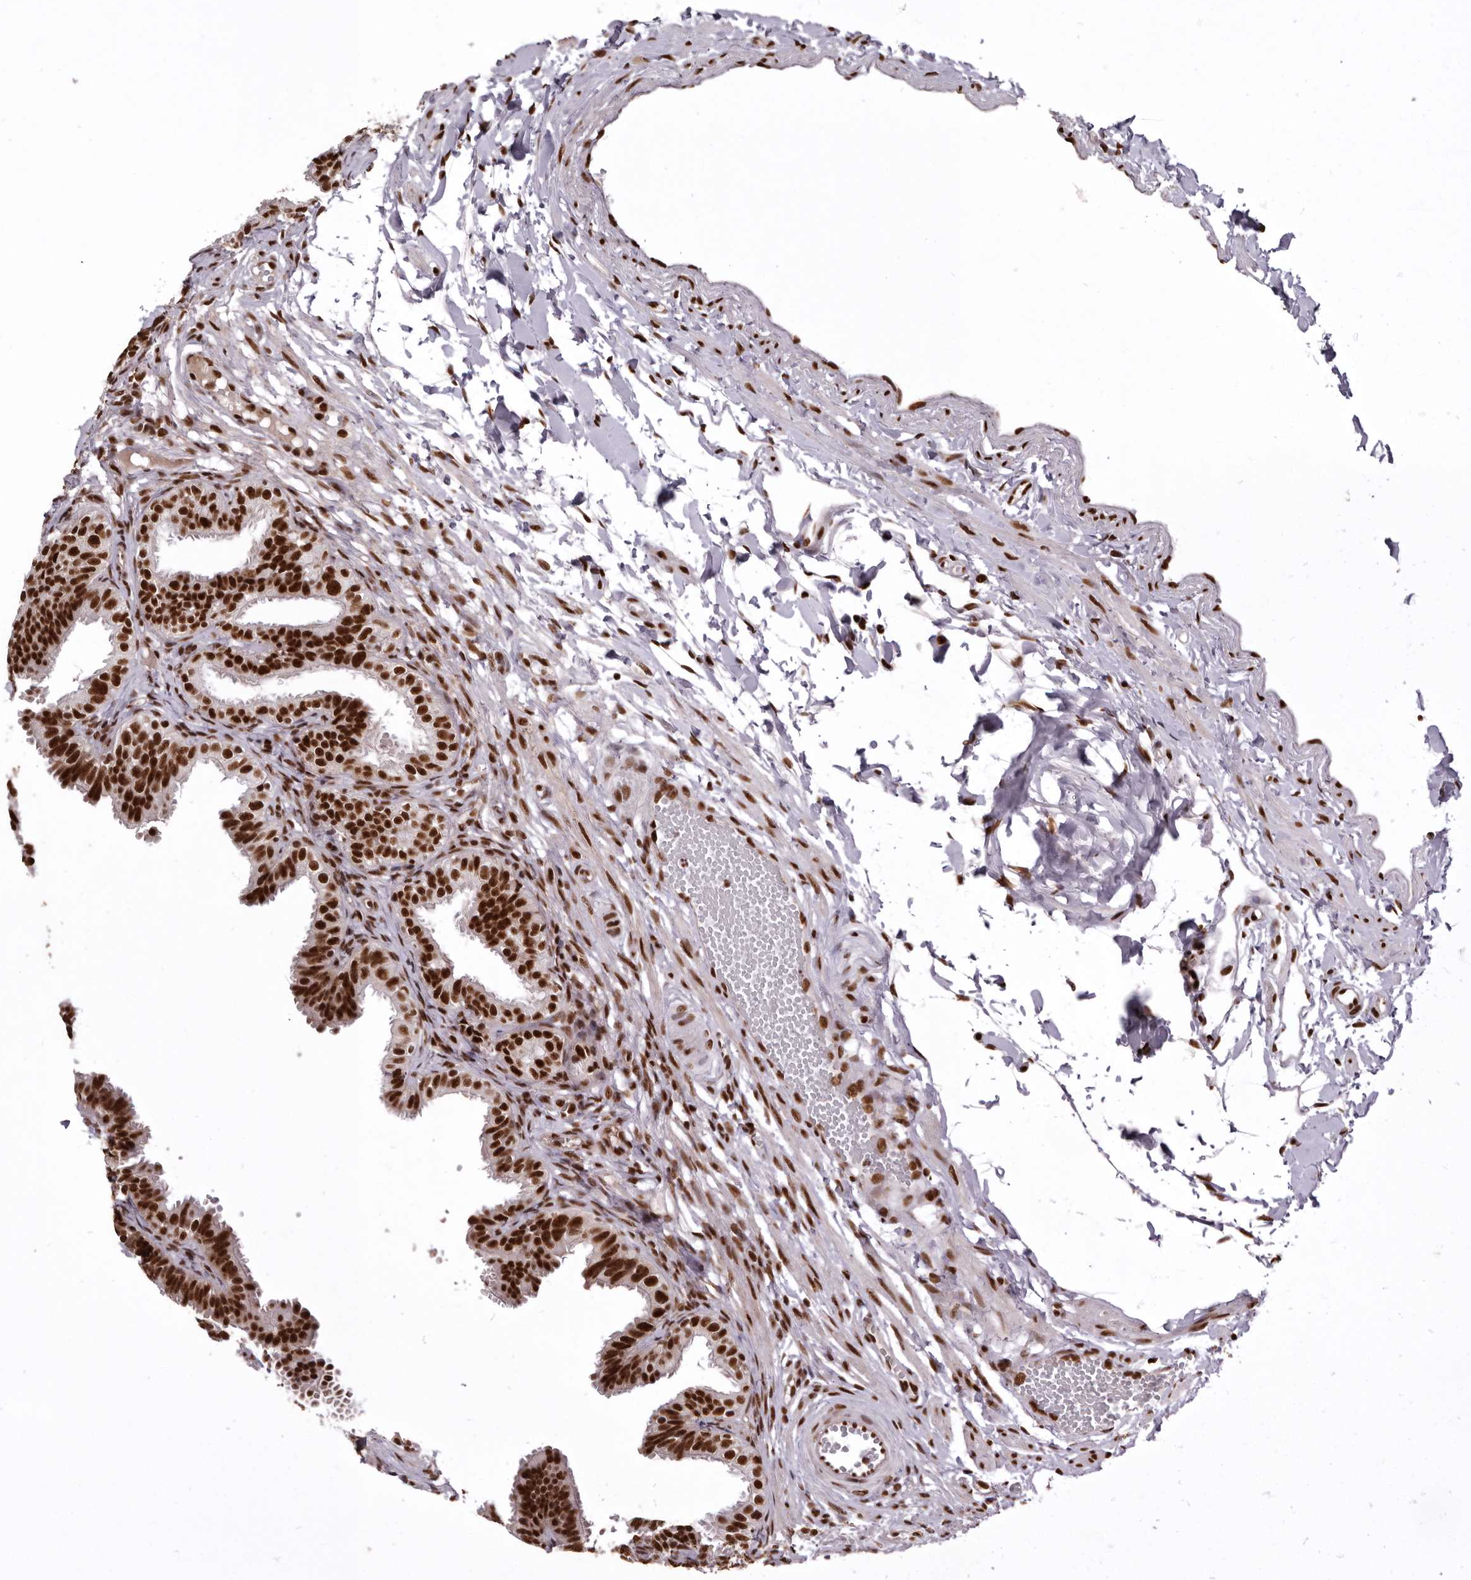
{"staining": {"intensity": "strong", "quantity": ">75%", "location": "nuclear"}, "tissue": "fallopian tube", "cell_type": "Glandular cells", "image_type": "normal", "snomed": [{"axis": "morphology", "description": "Normal tissue, NOS"}, {"axis": "topography", "description": "Fallopian tube"}], "caption": "A high amount of strong nuclear expression is seen in about >75% of glandular cells in benign fallopian tube. Nuclei are stained in blue.", "gene": "CHTOP", "patient": {"sex": "female", "age": 35}}